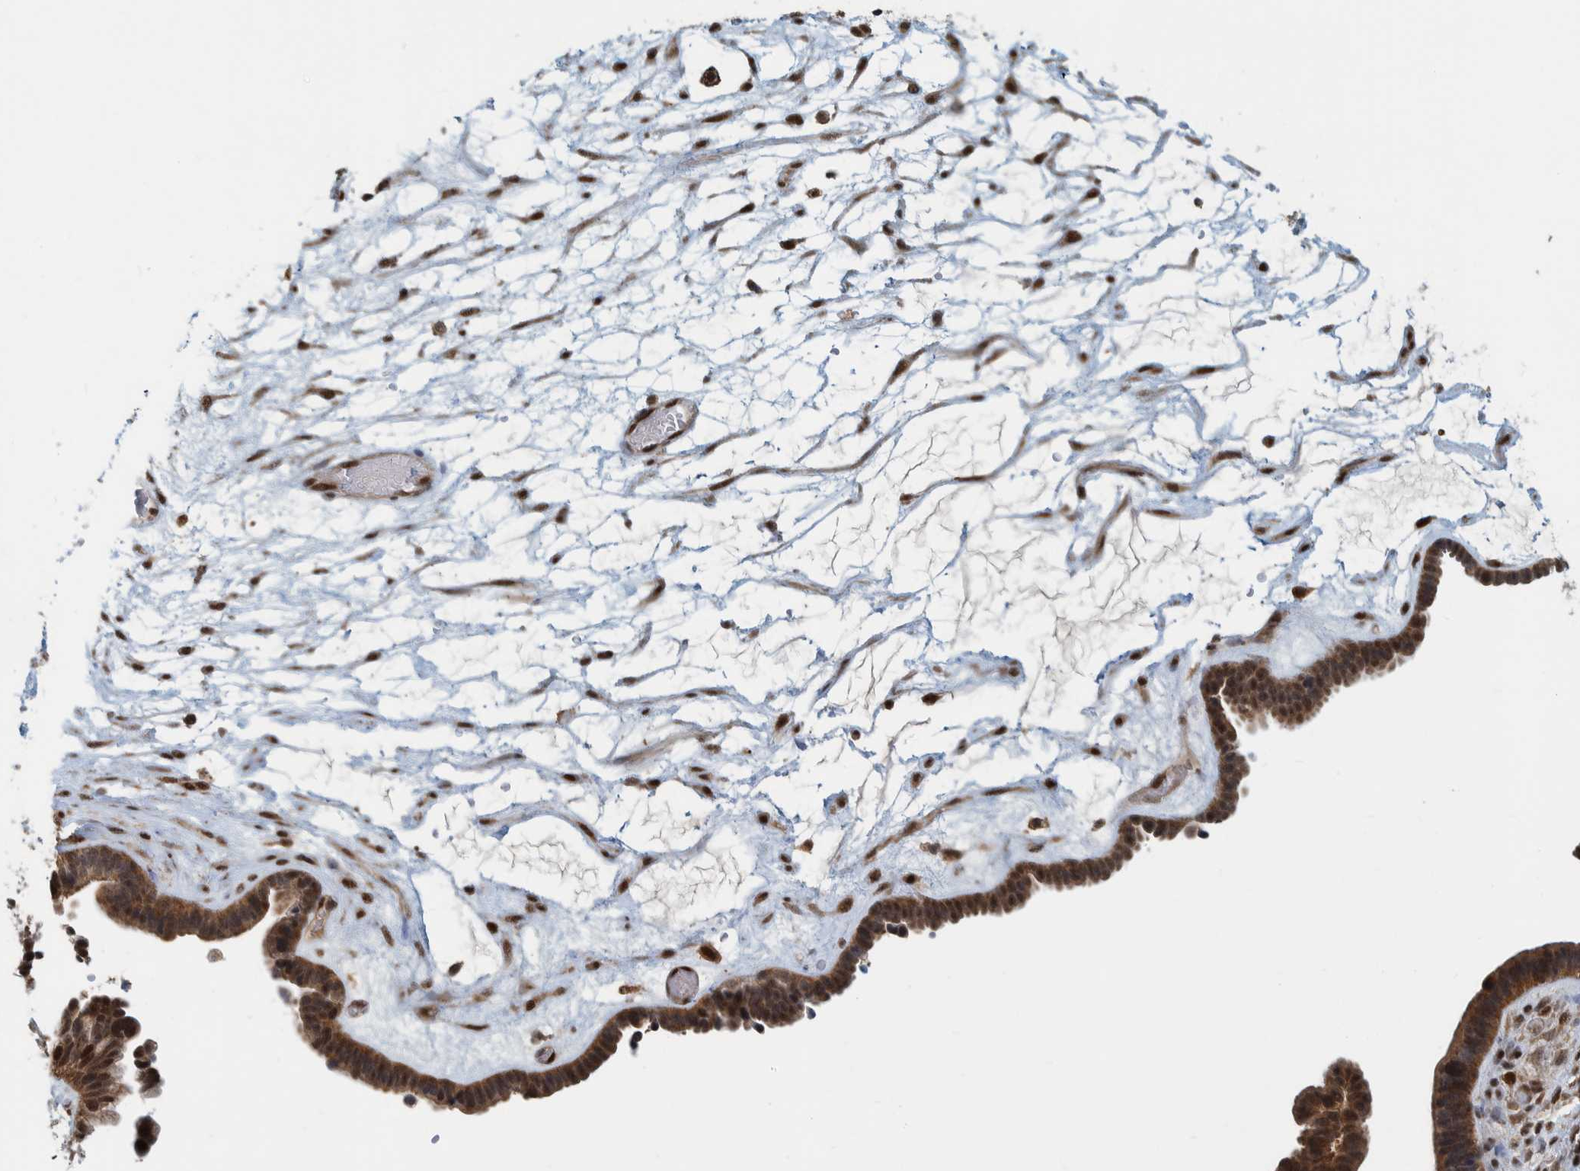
{"staining": {"intensity": "strong", "quantity": ">75%", "location": "cytoplasmic/membranous,nuclear"}, "tissue": "ovarian cancer", "cell_type": "Tumor cells", "image_type": "cancer", "snomed": [{"axis": "morphology", "description": "Cystadenocarcinoma, serous, NOS"}, {"axis": "topography", "description": "Ovary"}], "caption": "Immunohistochemical staining of human ovarian serous cystadenocarcinoma reveals high levels of strong cytoplasmic/membranous and nuclear protein positivity in approximately >75% of tumor cells. The staining was performed using DAB (3,3'-diaminobenzidine), with brown indicating positive protein expression. Nuclei are stained blue with hematoxylin.", "gene": "COPS3", "patient": {"sex": "female", "age": 56}}